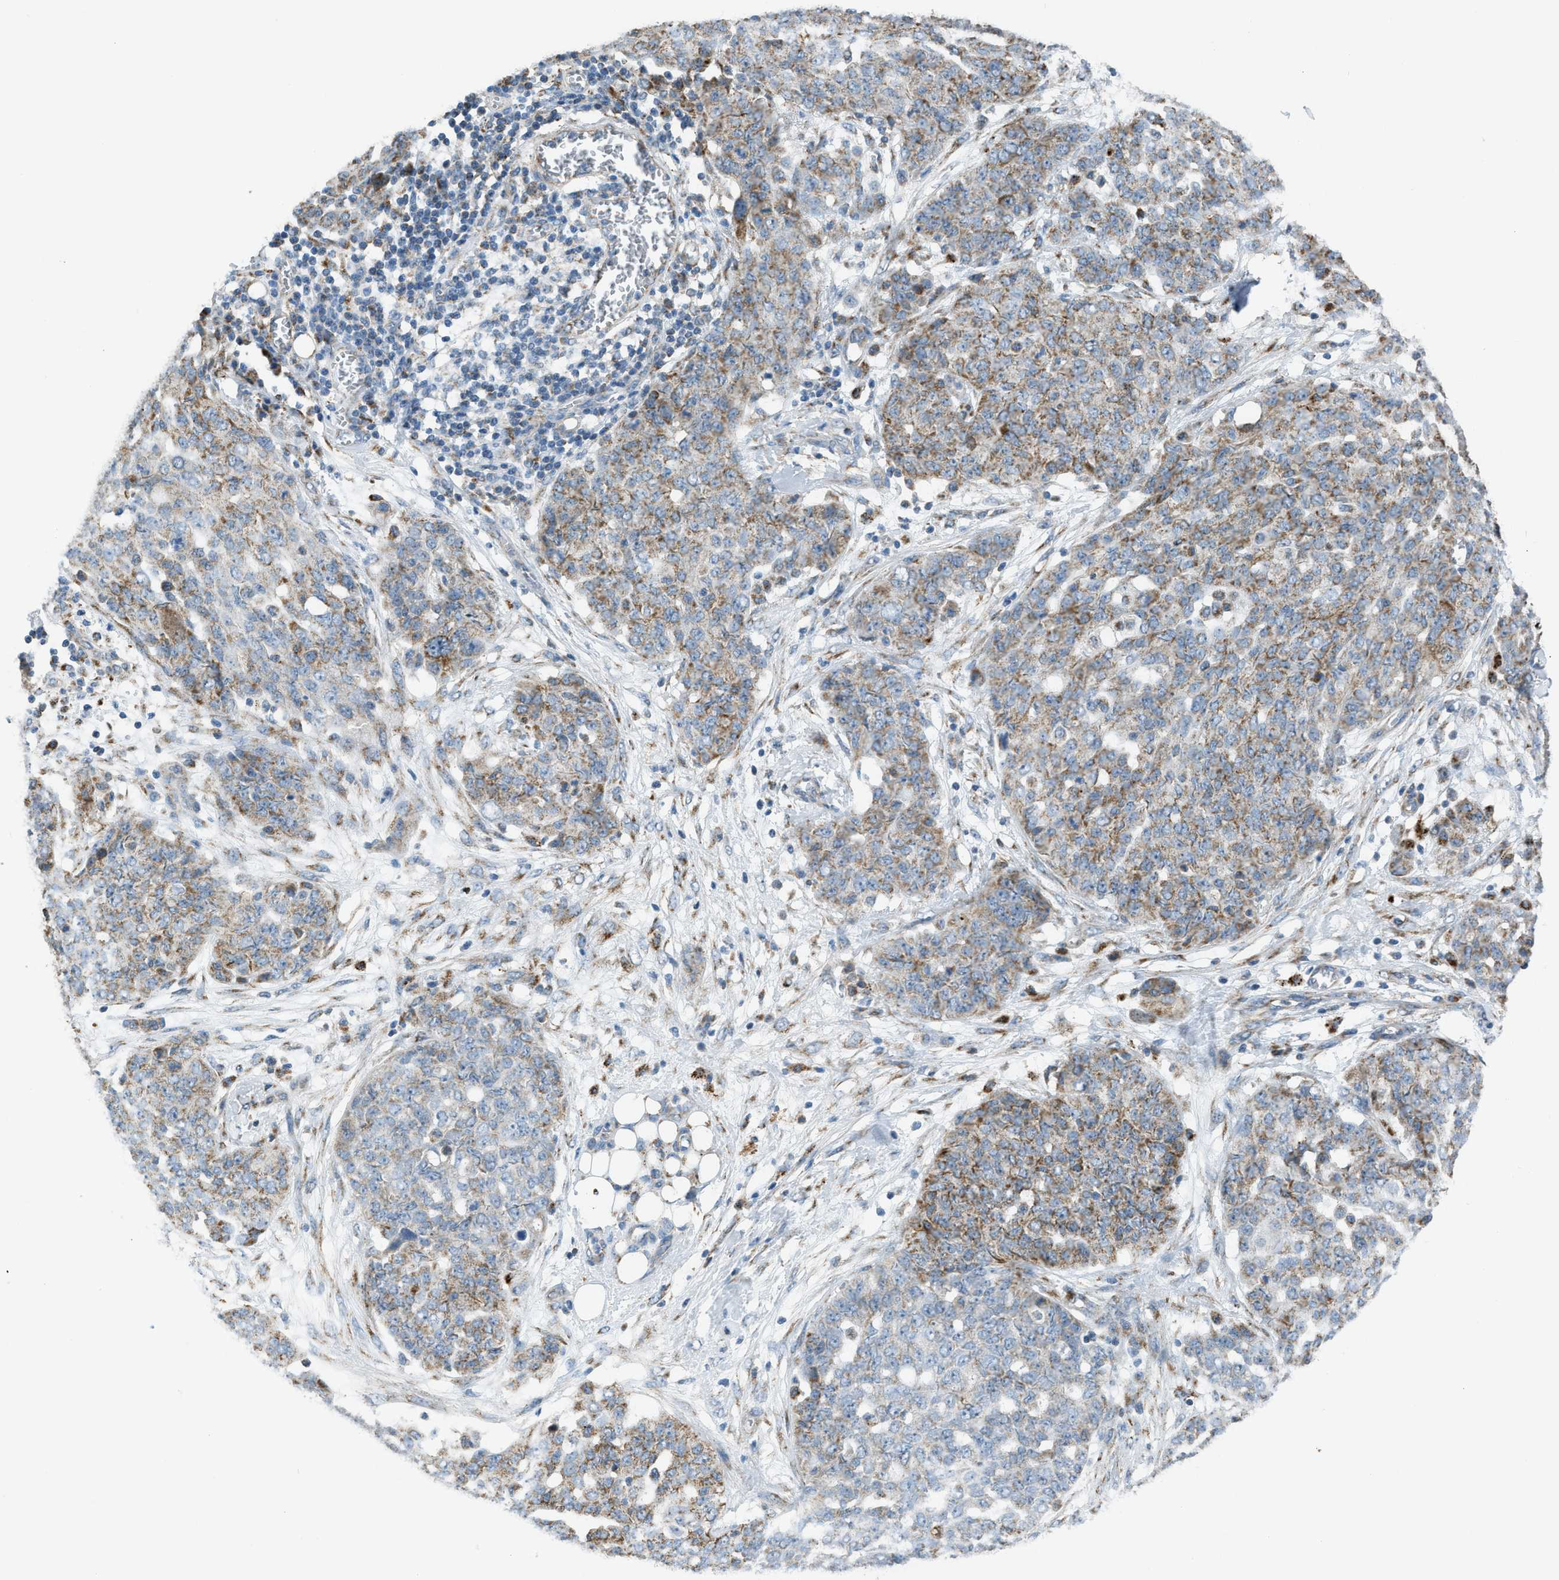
{"staining": {"intensity": "moderate", "quantity": ">75%", "location": "cytoplasmic/membranous"}, "tissue": "ovarian cancer", "cell_type": "Tumor cells", "image_type": "cancer", "snomed": [{"axis": "morphology", "description": "Cystadenocarcinoma, serous, NOS"}, {"axis": "topography", "description": "Soft tissue"}, {"axis": "topography", "description": "Ovary"}], "caption": "DAB (3,3'-diaminobenzidine) immunohistochemical staining of human ovarian cancer demonstrates moderate cytoplasmic/membranous protein expression in about >75% of tumor cells.", "gene": "SMIM20", "patient": {"sex": "female", "age": 57}}